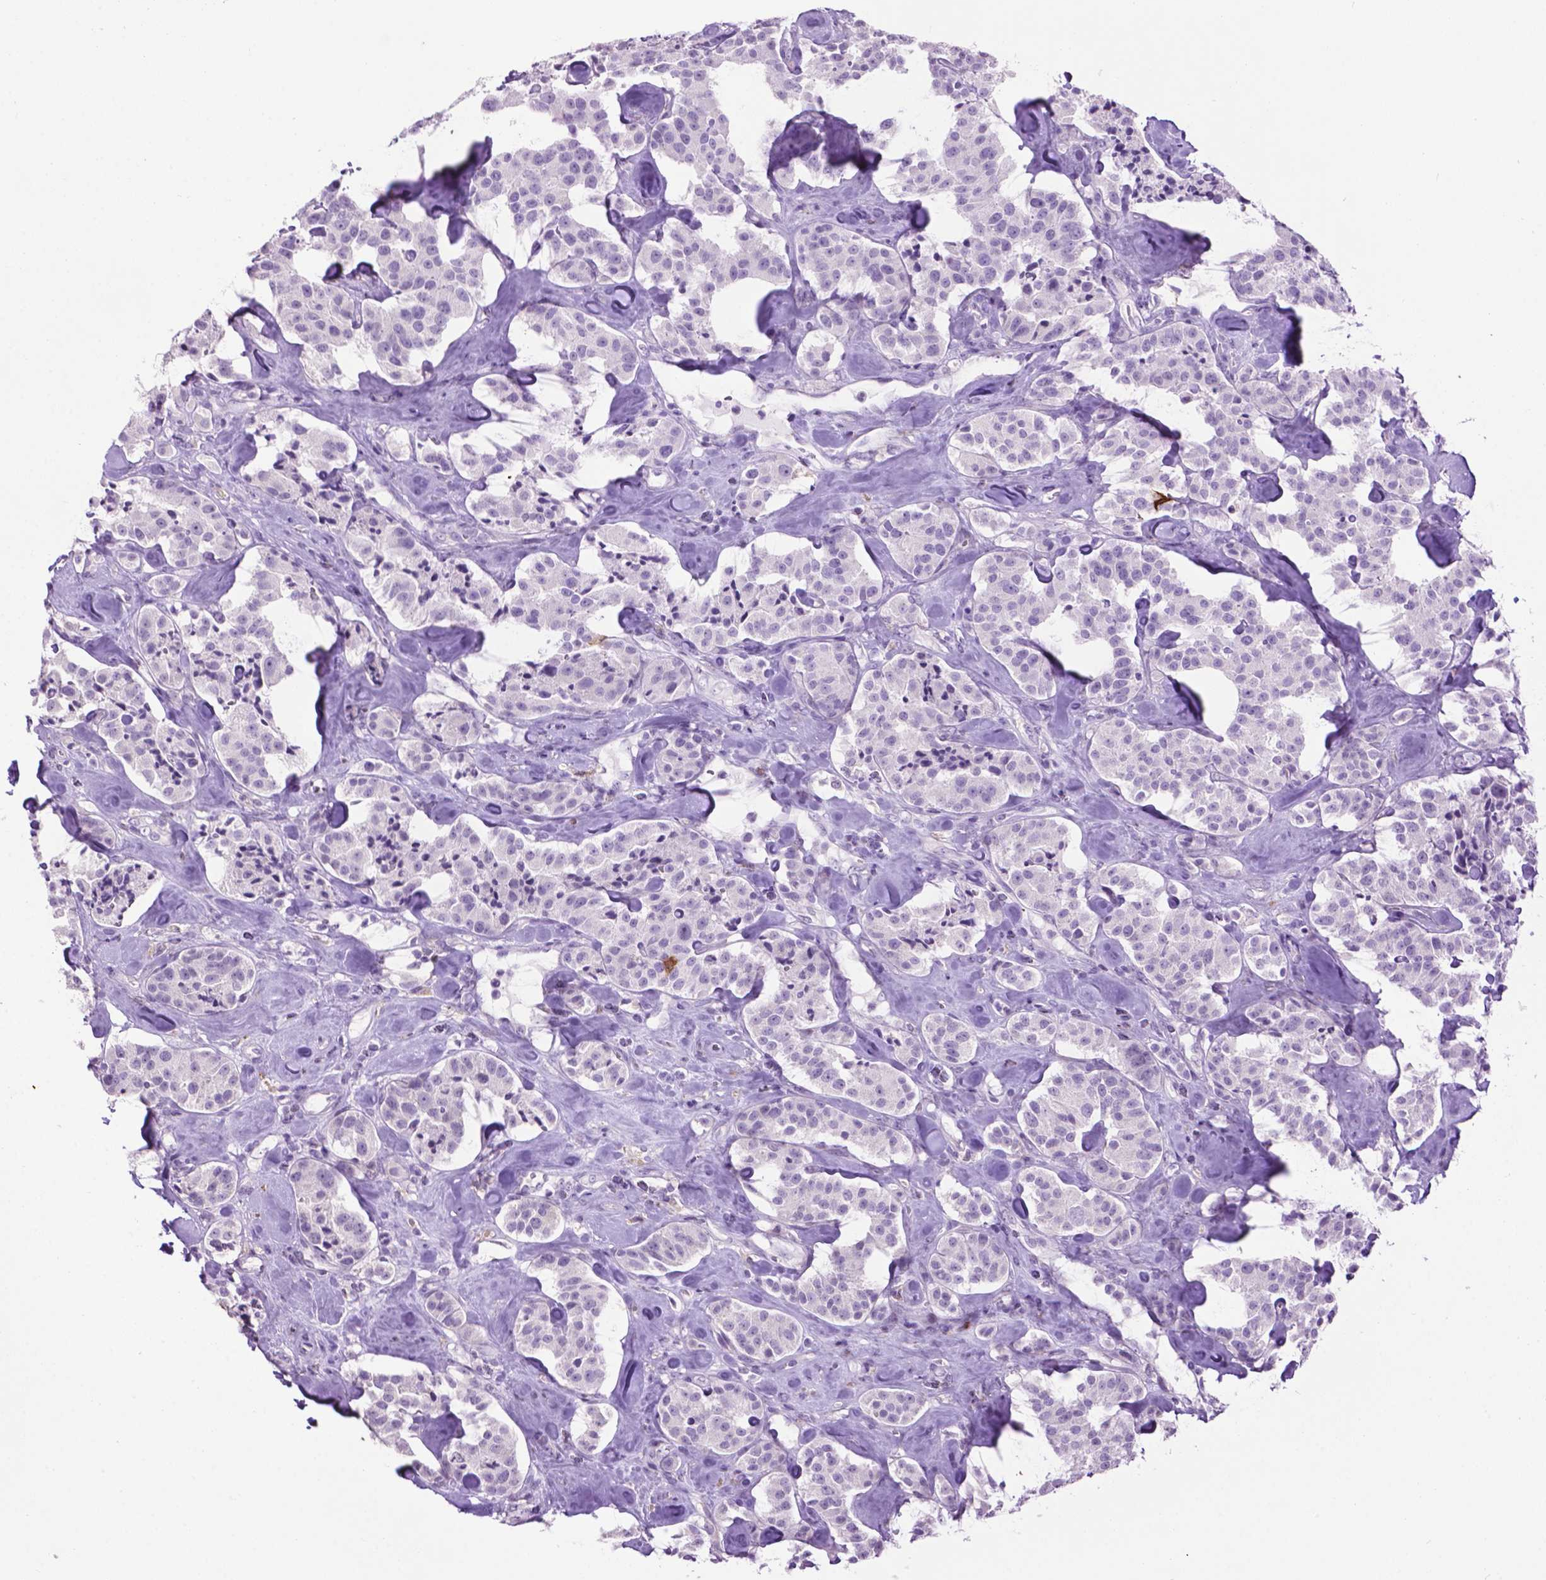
{"staining": {"intensity": "negative", "quantity": "none", "location": "none"}, "tissue": "carcinoid", "cell_type": "Tumor cells", "image_type": "cancer", "snomed": [{"axis": "morphology", "description": "Carcinoid, malignant, NOS"}, {"axis": "topography", "description": "Pancreas"}], "caption": "Immunohistochemistry histopathology image of neoplastic tissue: human malignant carcinoid stained with DAB (3,3'-diaminobenzidine) exhibits no significant protein expression in tumor cells.", "gene": "TH", "patient": {"sex": "male", "age": 41}}